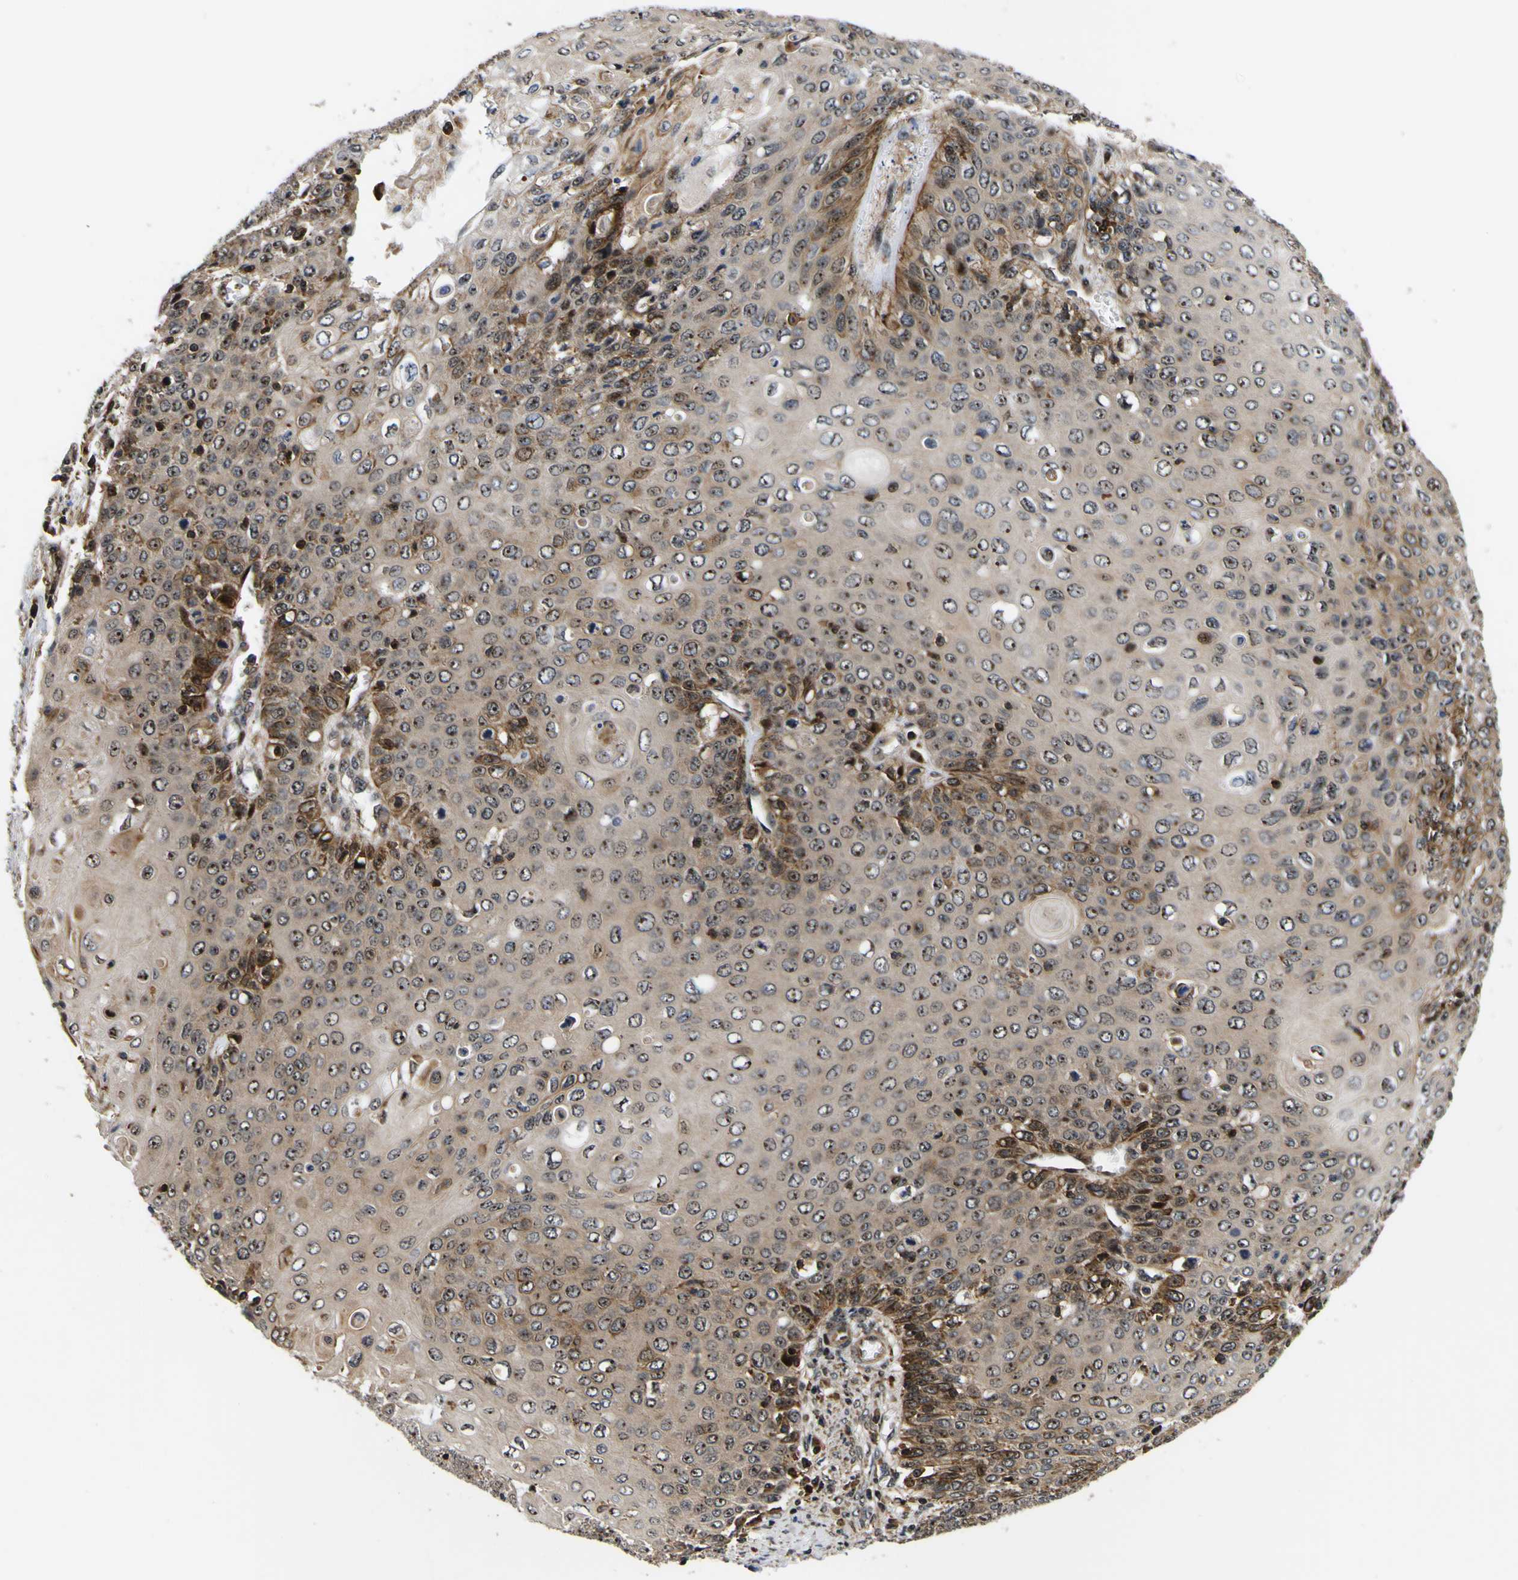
{"staining": {"intensity": "moderate", "quantity": ">75%", "location": "cytoplasmic/membranous,nuclear"}, "tissue": "cervical cancer", "cell_type": "Tumor cells", "image_type": "cancer", "snomed": [{"axis": "morphology", "description": "Squamous cell carcinoma, NOS"}, {"axis": "topography", "description": "Cervix"}], "caption": "About >75% of tumor cells in squamous cell carcinoma (cervical) display moderate cytoplasmic/membranous and nuclear protein positivity as visualized by brown immunohistochemical staining.", "gene": "LRP4", "patient": {"sex": "female", "age": 39}}